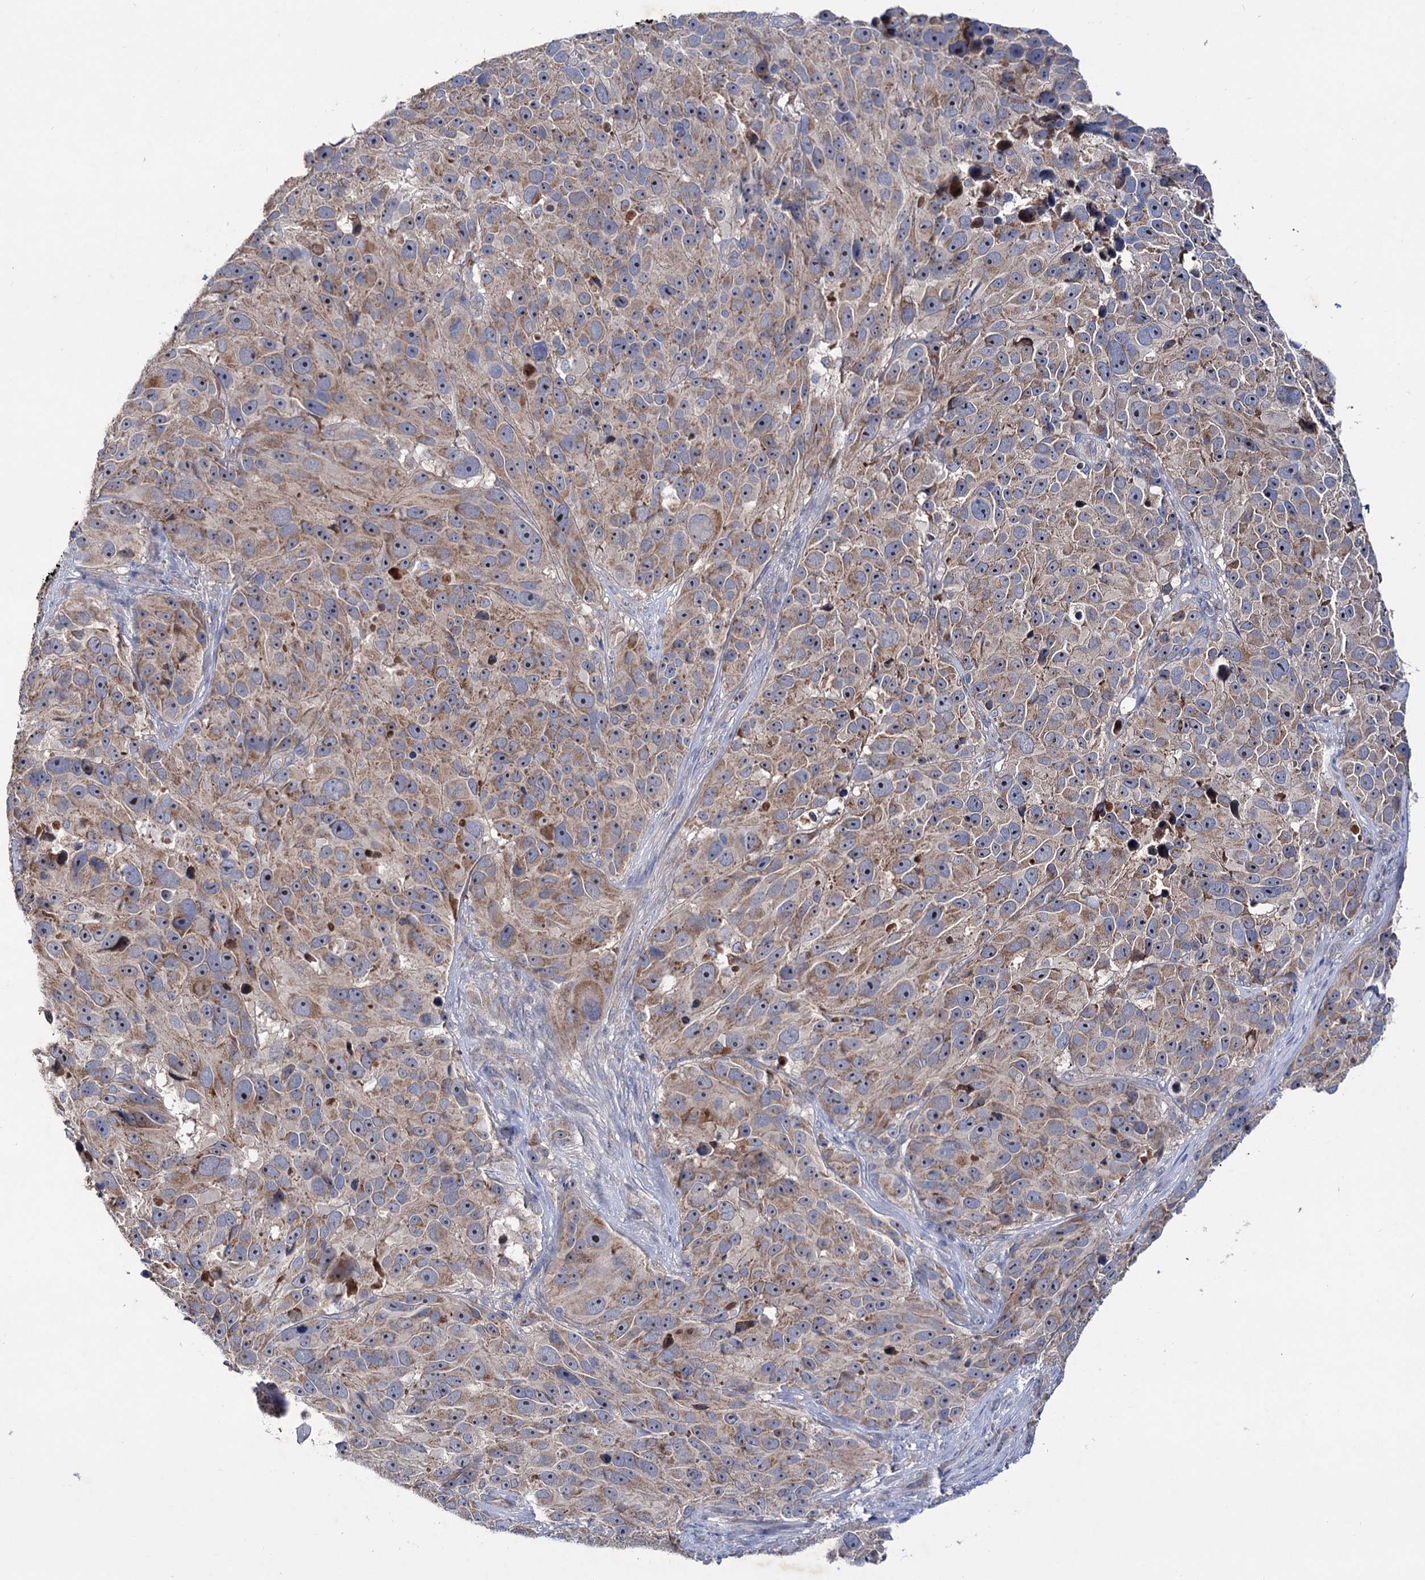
{"staining": {"intensity": "moderate", "quantity": "25%-75%", "location": "cytoplasmic/membranous,nuclear"}, "tissue": "melanoma", "cell_type": "Tumor cells", "image_type": "cancer", "snomed": [{"axis": "morphology", "description": "Malignant melanoma, NOS"}, {"axis": "topography", "description": "Skin"}], "caption": "Protein expression analysis of melanoma exhibits moderate cytoplasmic/membranous and nuclear positivity in approximately 25%-75% of tumor cells.", "gene": "CLPB", "patient": {"sex": "male", "age": 84}}